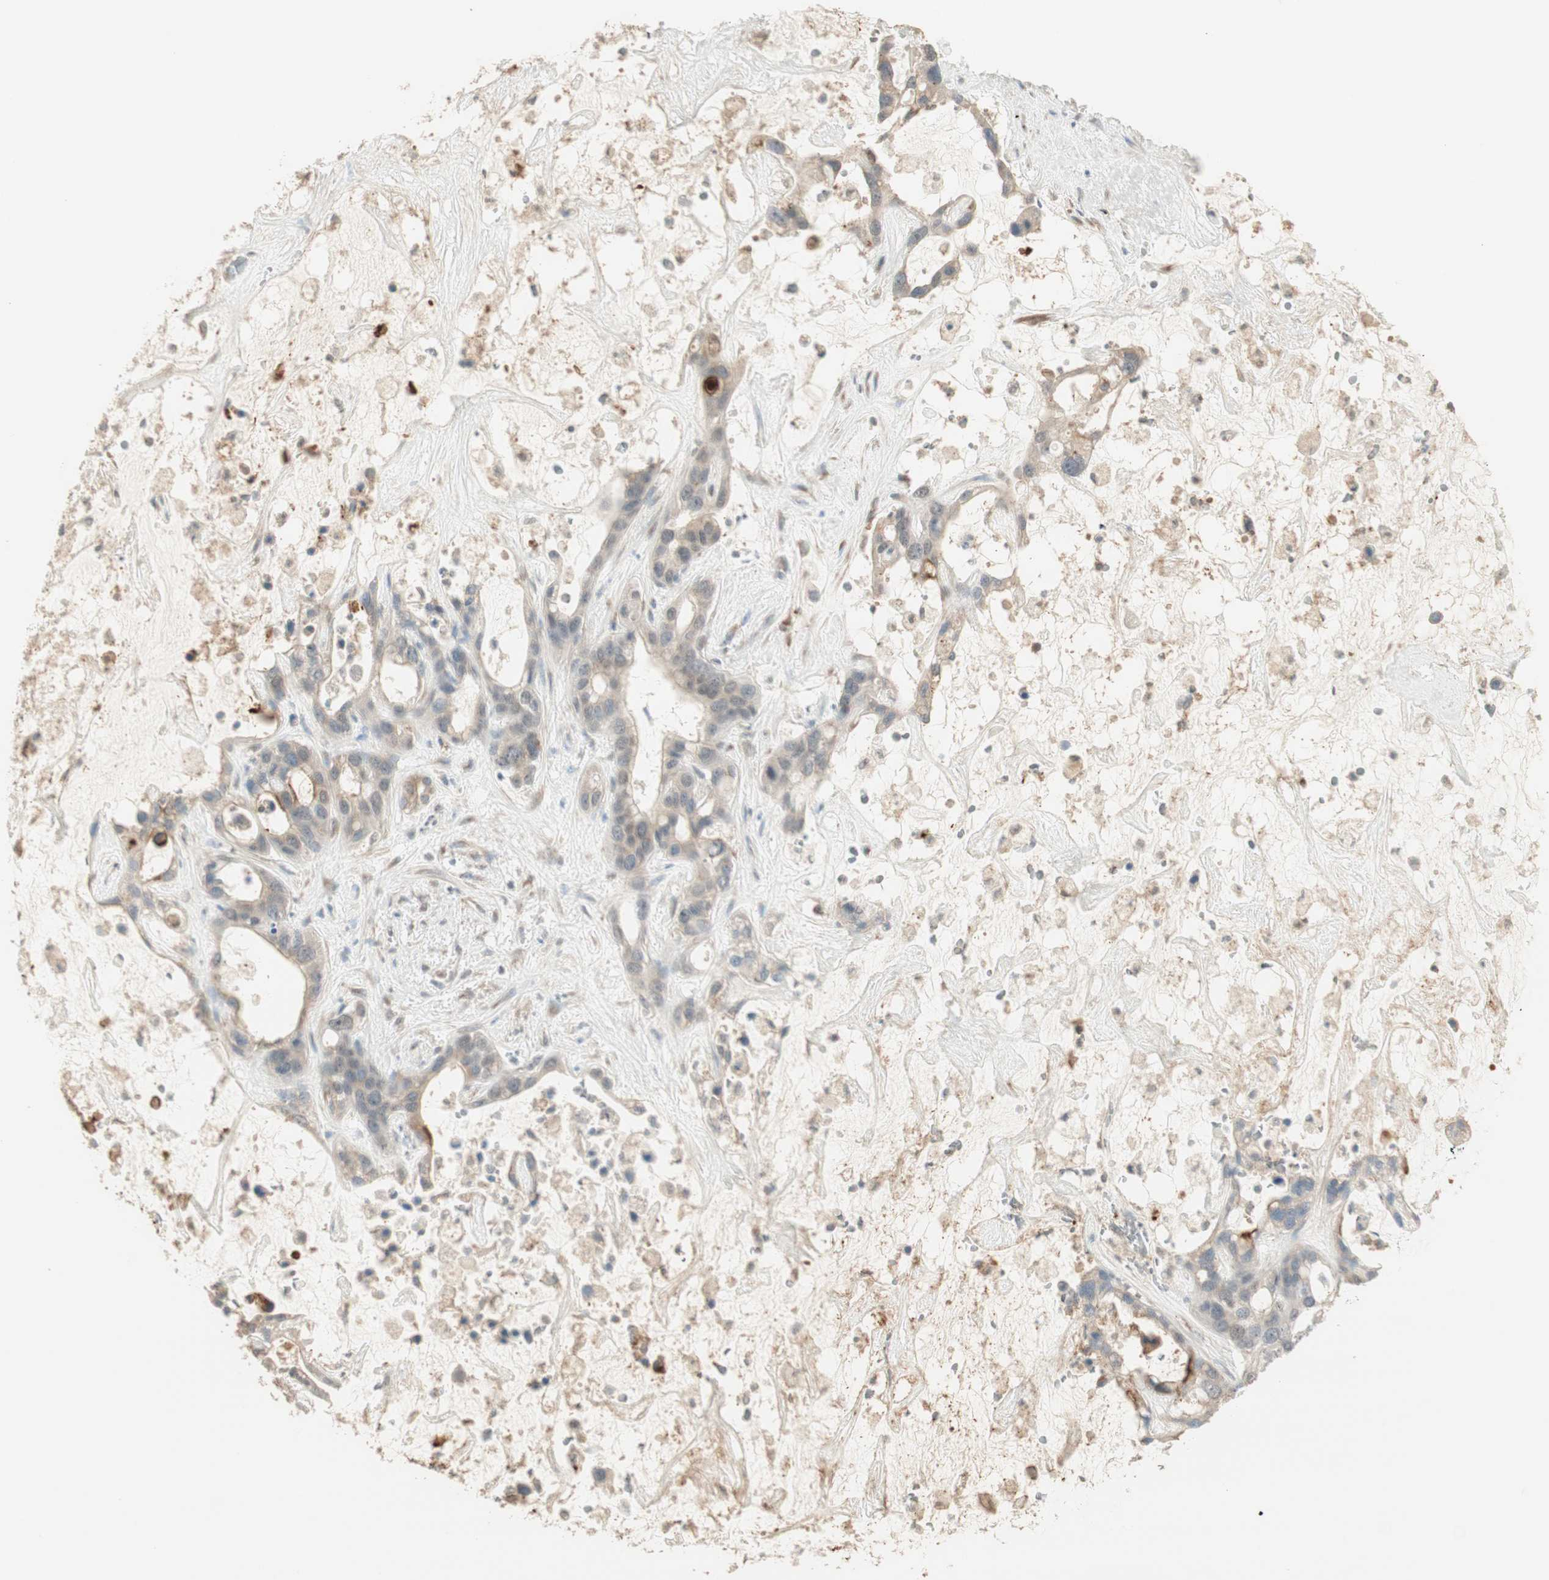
{"staining": {"intensity": "moderate", "quantity": ">75%", "location": "cytoplasmic/membranous"}, "tissue": "liver cancer", "cell_type": "Tumor cells", "image_type": "cancer", "snomed": [{"axis": "morphology", "description": "Cholangiocarcinoma"}, {"axis": "topography", "description": "Liver"}], "caption": "Liver cholangiocarcinoma stained with IHC shows moderate cytoplasmic/membranous staining in about >75% of tumor cells.", "gene": "TASOR", "patient": {"sex": "female", "age": 65}}